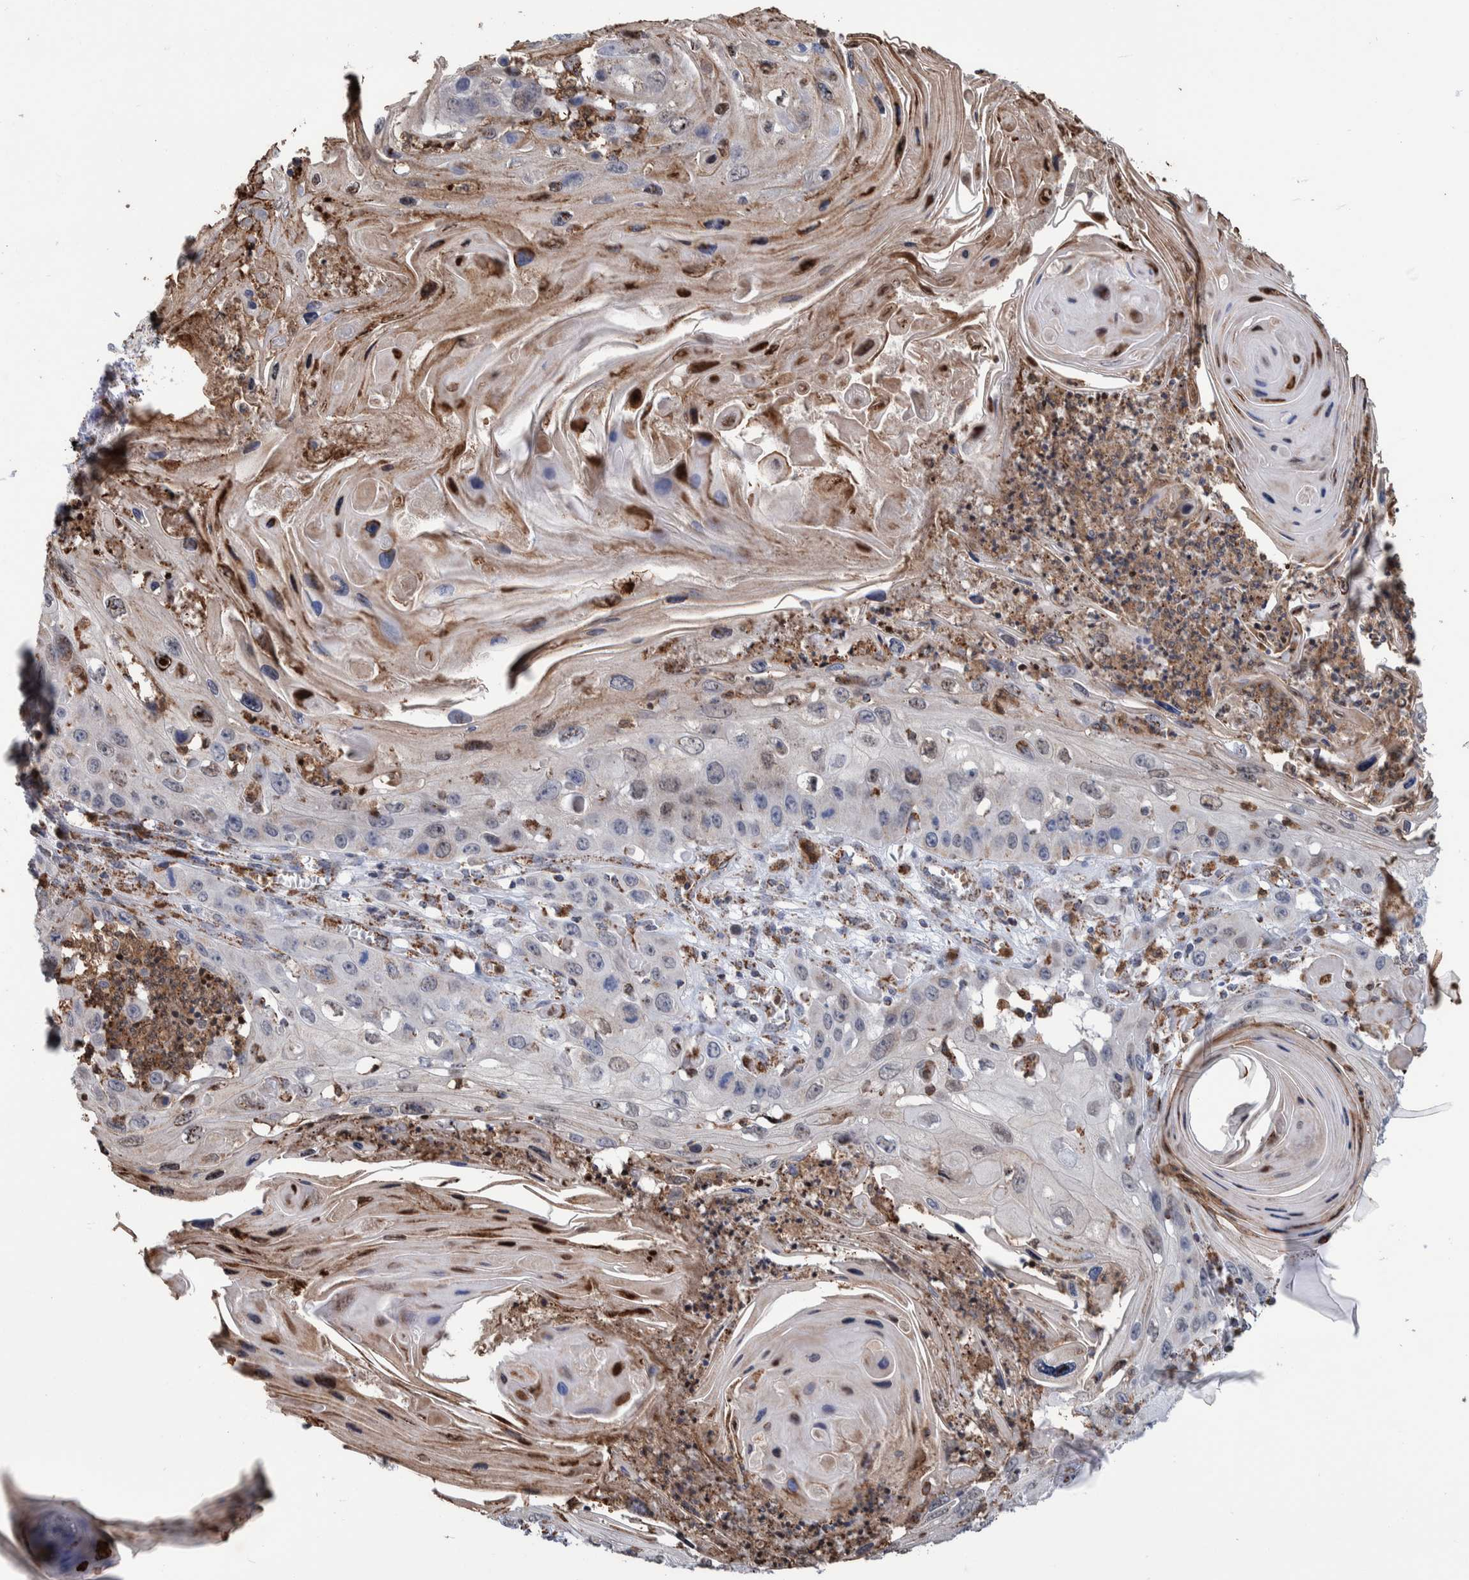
{"staining": {"intensity": "weak", "quantity": "<25%", "location": "cytoplasmic/membranous"}, "tissue": "skin cancer", "cell_type": "Tumor cells", "image_type": "cancer", "snomed": [{"axis": "morphology", "description": "Squamous cell carcinoma, NOS"}, {"axis": "topography", "description": "Skin"}], "caption": "IHC histopathology image of neoplastic tissue: human skin squamous cell carcinoma stained with DAB demonstrates no significant protein staining in tumor cells. (DAB IHC with hematoxylin counter stain).", "gene": "DECR1", "patient": {"sex": "male", "age": 55}}